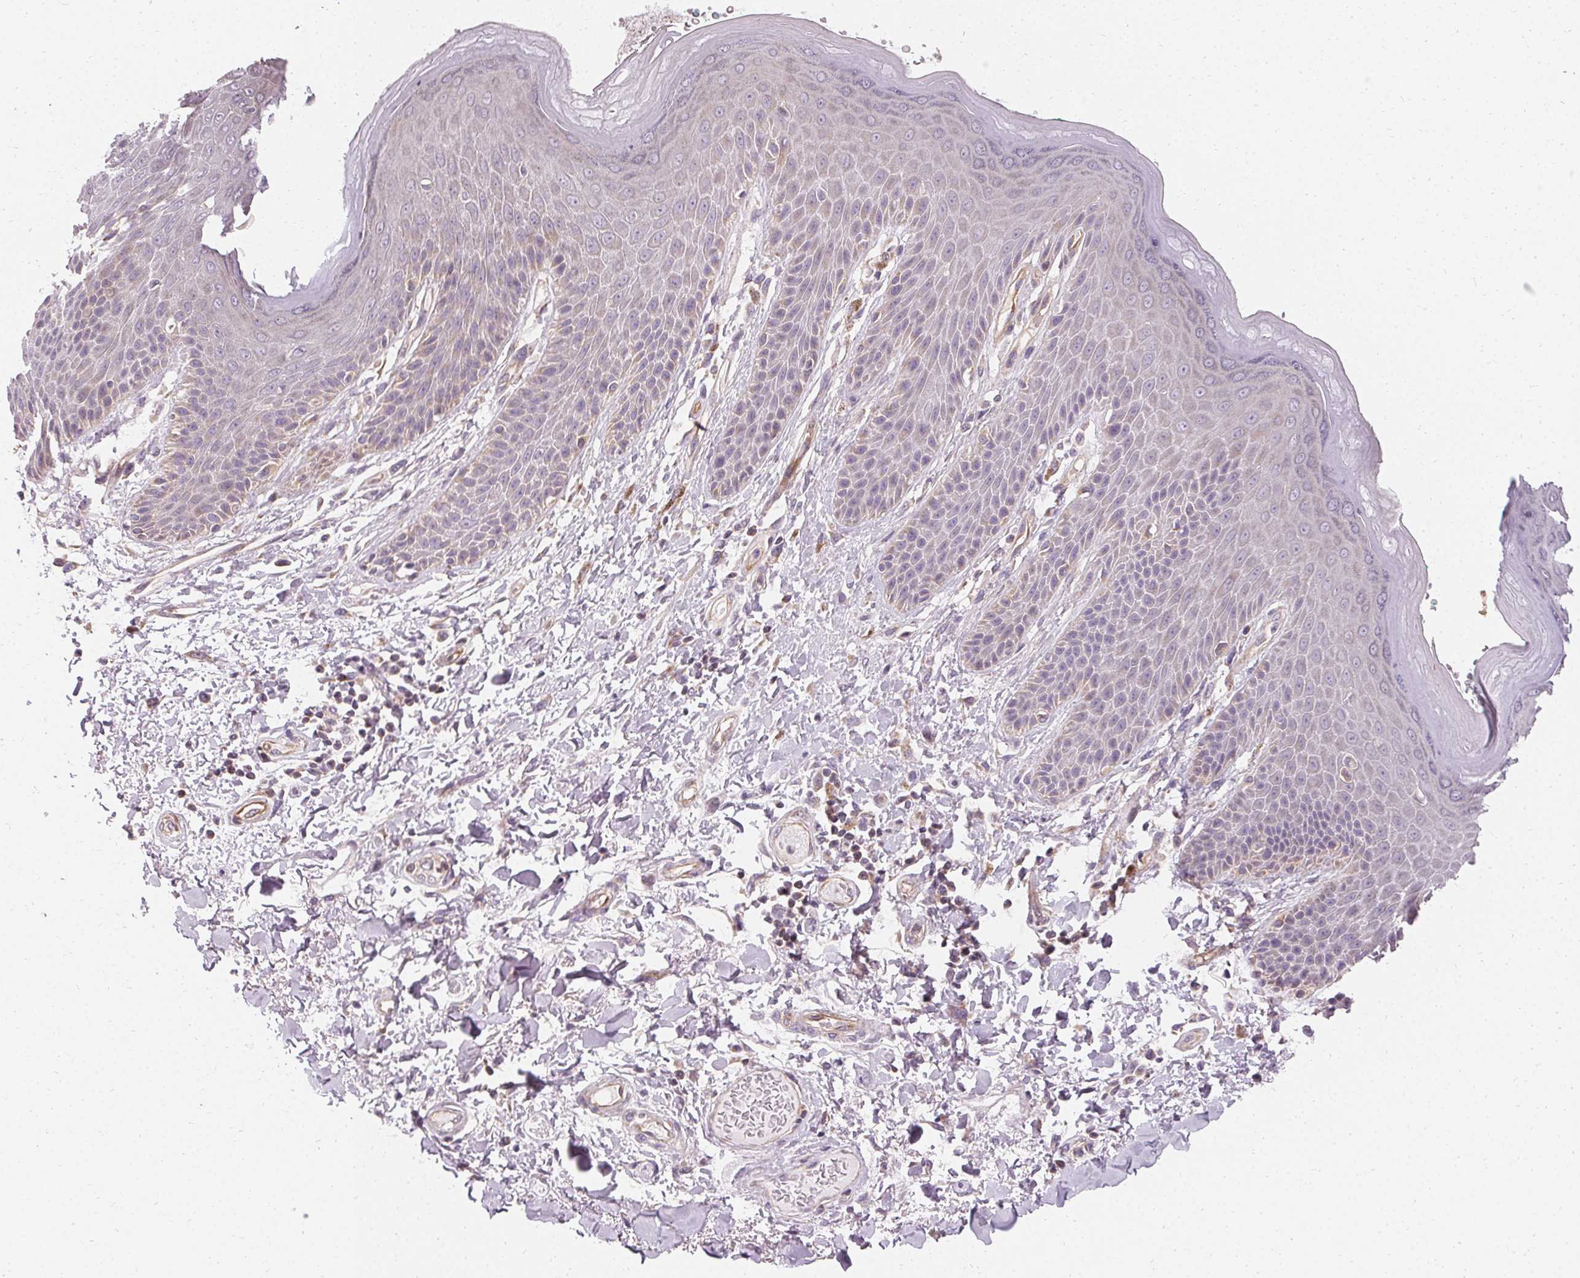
{"staining": {"intensity": "negative", "quantity": "none", "location": "none"}, "tissue": "skin", "cell_type": "Epidermal cells", "image_type": "normal", "snomed": [{"axis": "morphology", "description": "Normal tissue, NOS"}, {"axis": "topography", "description": "Anal"}, {"axis": "topography", "description": "Peripheral nerve tissue"}], "caption": "This photomicrograph is of benign skin stained with IHC to label a protein in brown with the nuclei are counter-stained blue. There is no expression in epidermal cells.", "gene": "APLP1", "patient": {"sex": "male", "age": 51}}